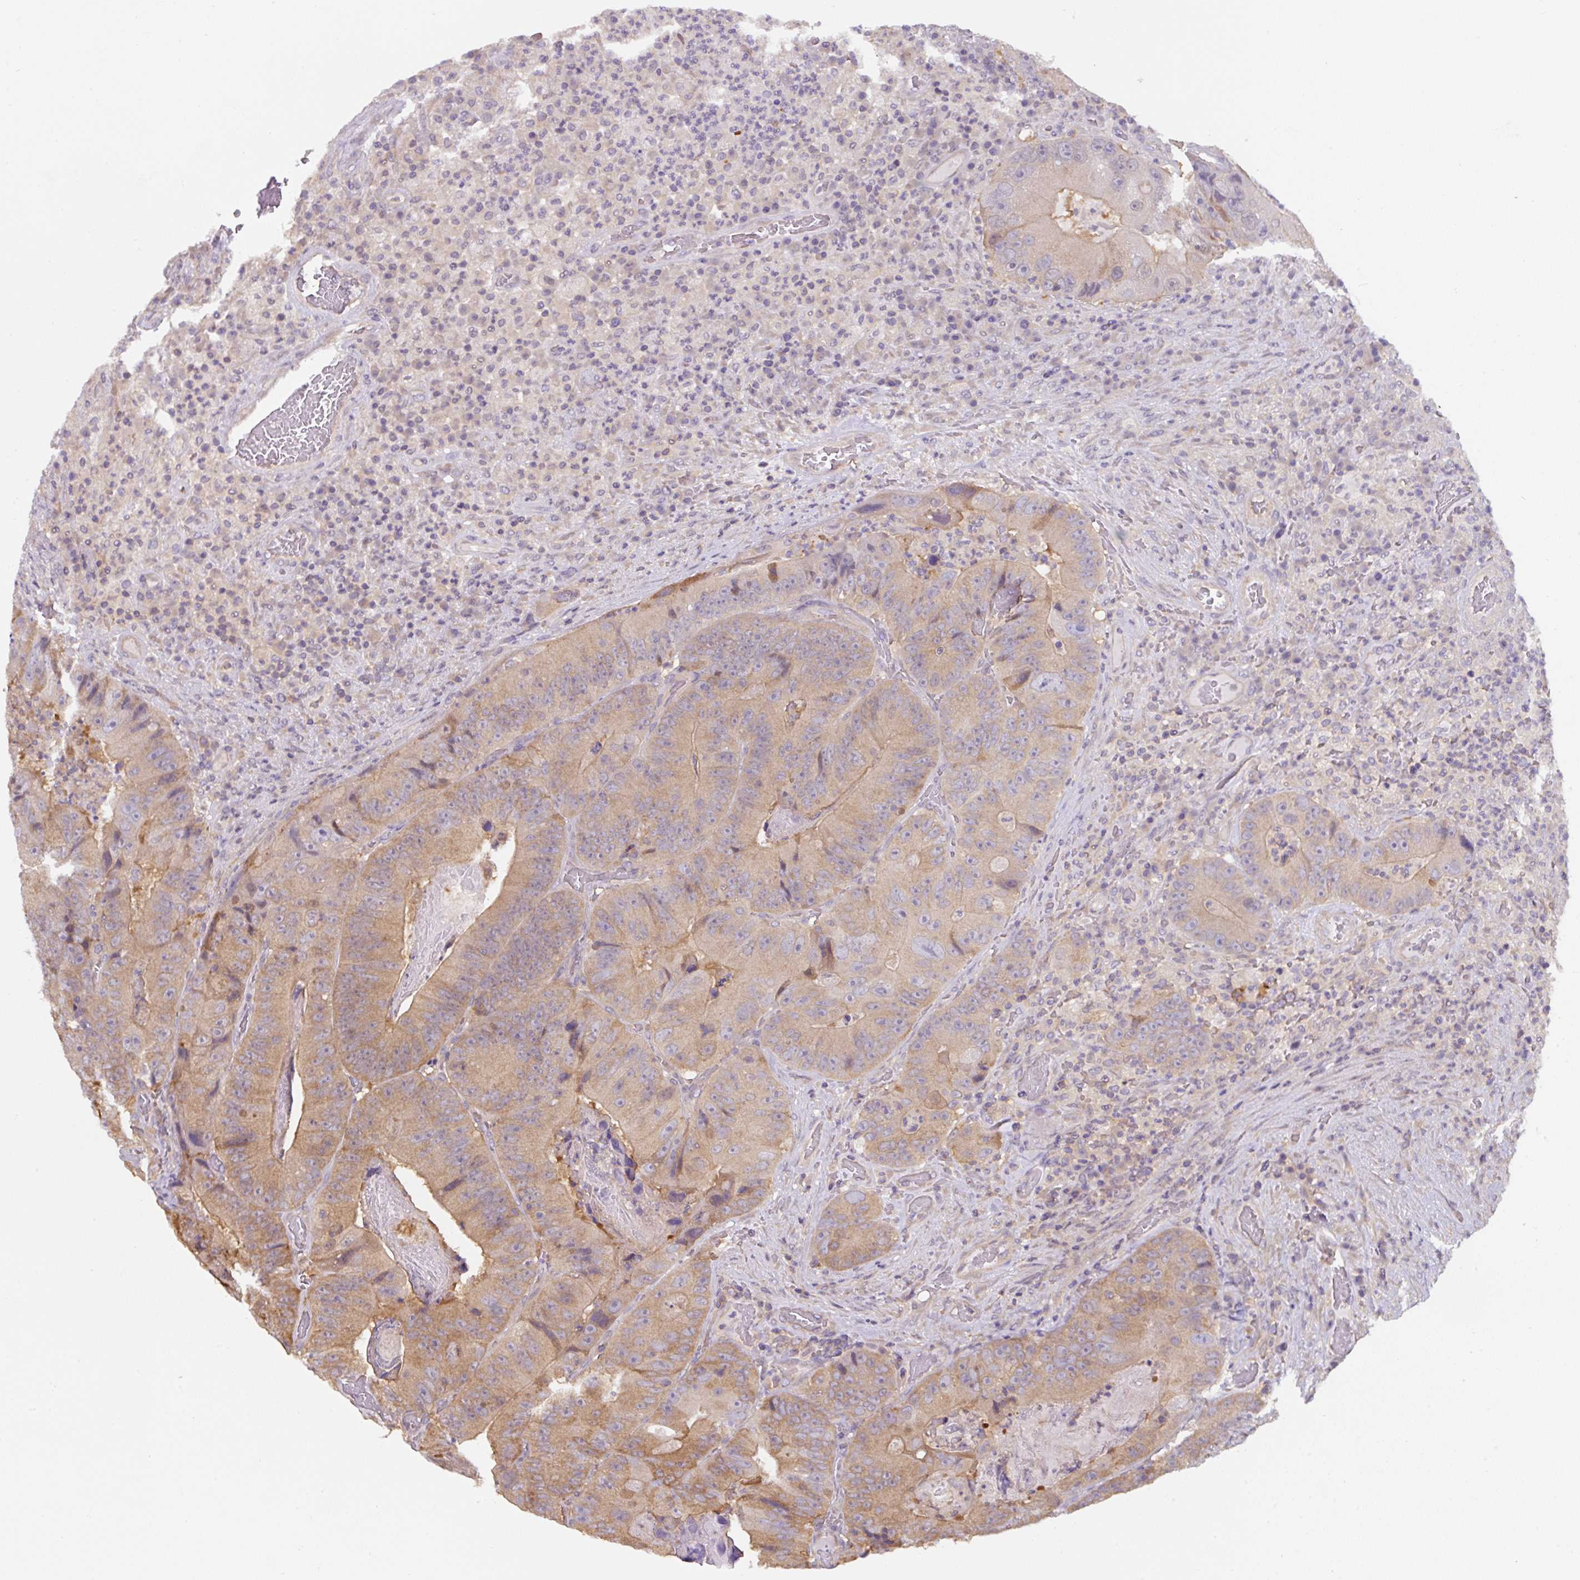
{"staining": {"intensity": "moderate", "quantity": "25%-75%", "location": "cytoplasmic/membranous"}, "tissue": "colorectal cancer", "cell_type": "Tumor cells", "image_type": "cancer", "snomed": [{"axis": "morphology", "description": "Adenocarcinoma, NOS"}, {"axis": "topography", "description": "Colon"}], "caption": "Protein positivity by IHC displays moderate cytoplasmic/membranous positivity in approximately 25%-75% of tumor cells in colorectal adenocarcinoma.", "gene": "ST13", "patient": {"sex": "female", "age": 86}}